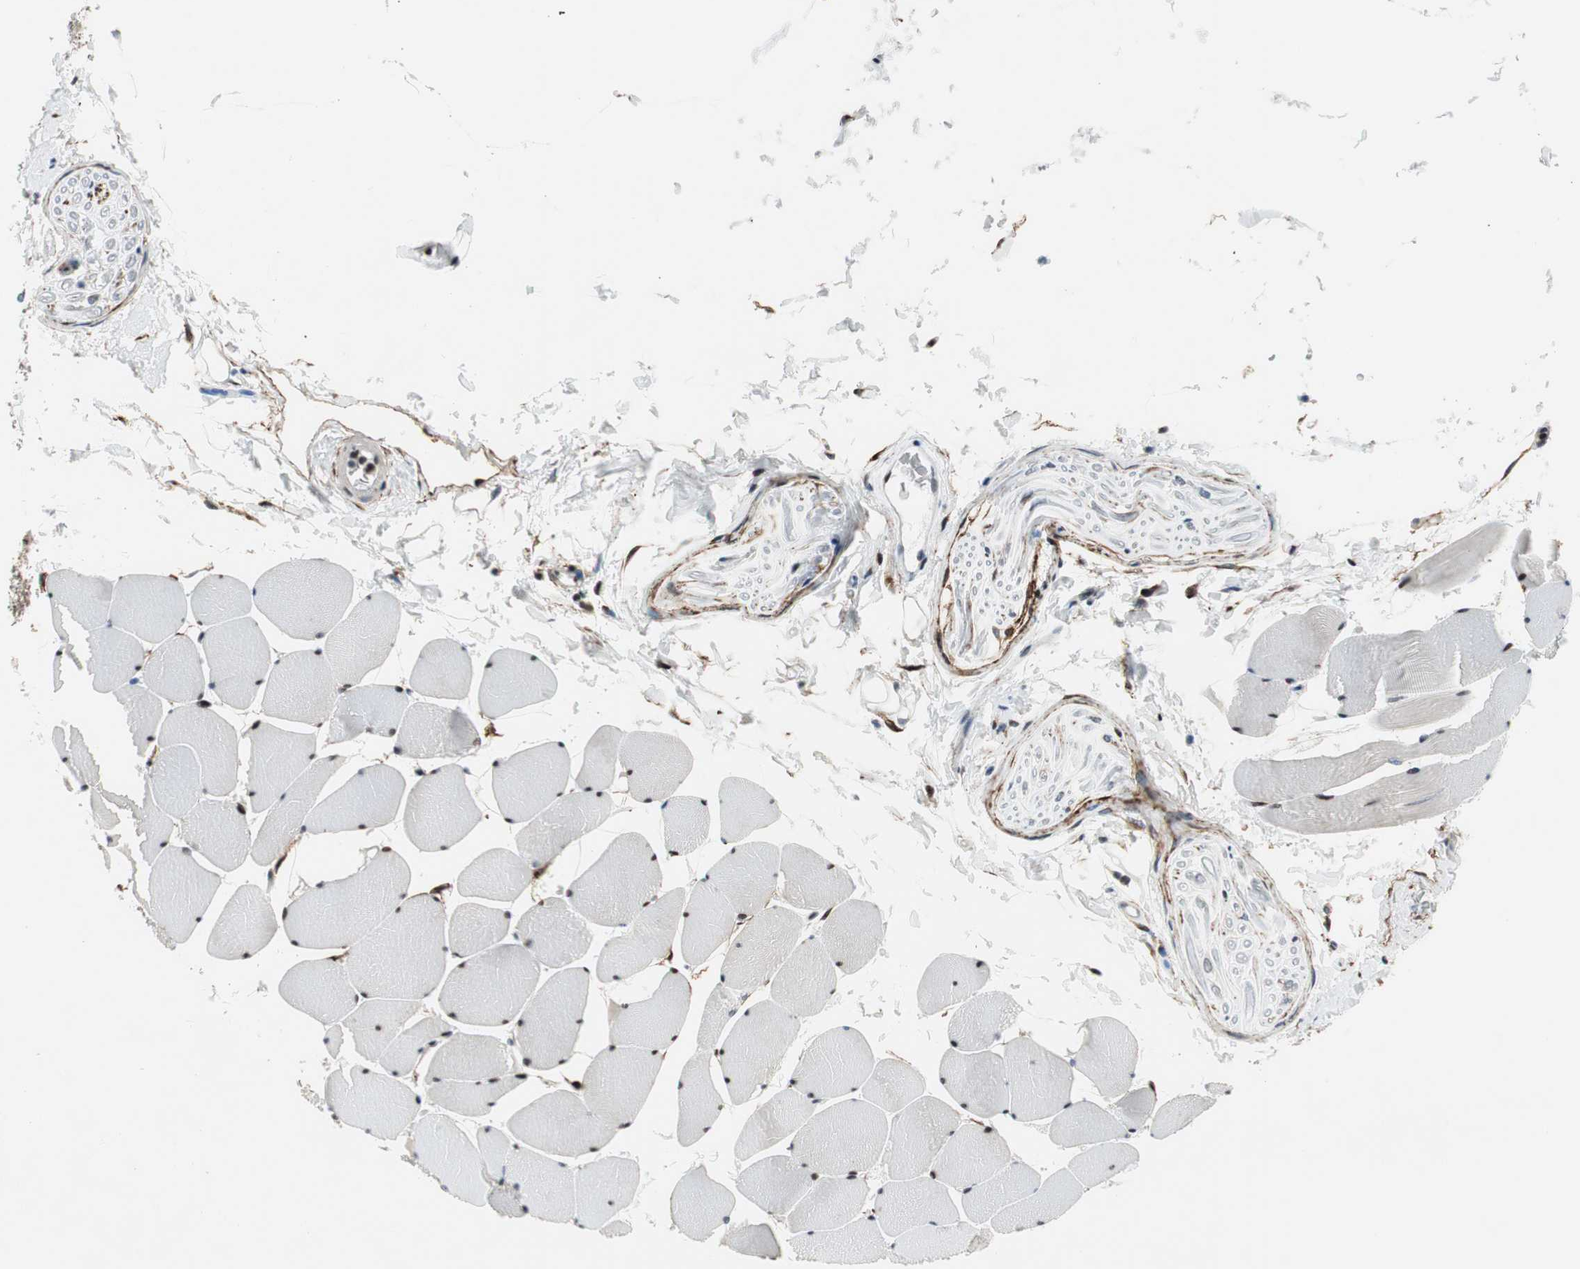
{"staining": {"intensity": "moderate", "quantity": "25%-75%", "location": "nuclear"}, "tissue": "skeletal muscle", "cell_type": "Myocytes", "image_type": "normal", "snomed": [{"axis": "morphology", "description": "Normal tissue, NOS"}, {"axis": "topography", "description": "Skeletal muscle"}], "caption": "Skeletal muscle stained with a brown dye exhibits moderate nuclear positive expression in about 25%-75% of myocytes.", "gene": "FBXO44", "patient": {"sex": "male", "age": 62}}